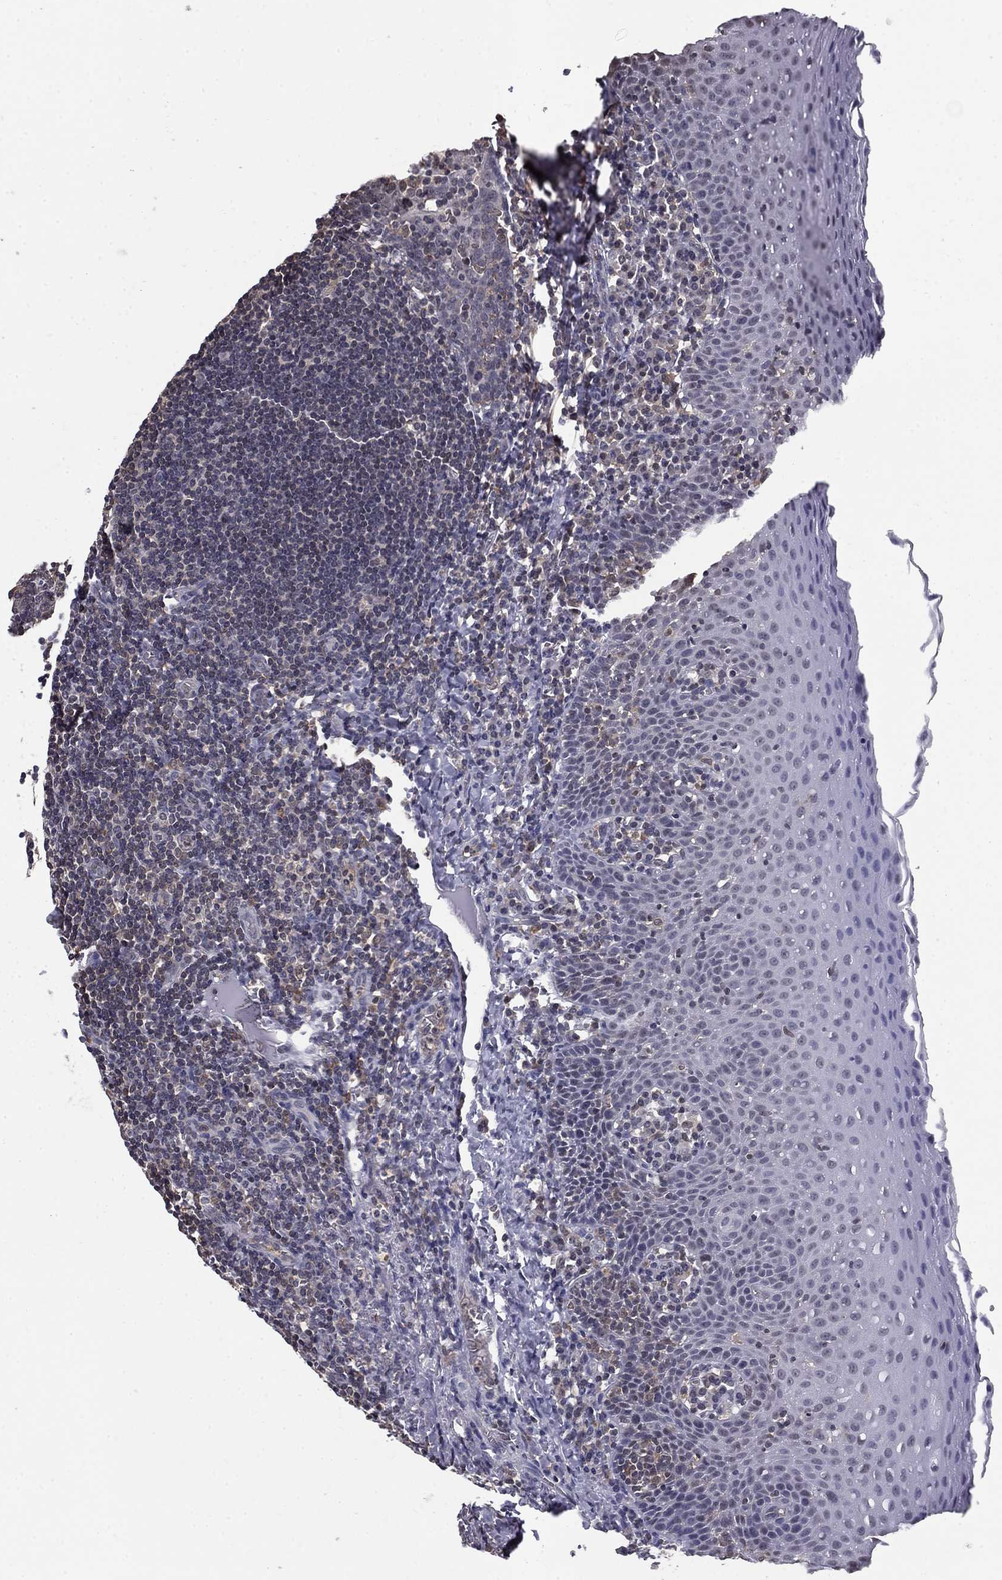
{"staining": {"intensity": "negative", "quantity": "none", "location": "none"}, "tissue": "tonsil", "cell_type": "Germinal center cells", "image_type": "normal", "snomed": [{"axis": "morphology", "description": "Normal tissue, NOS"}, {"axis": "morphology", "description": "Inflammation, NOS"}, {"axis": "topography", "description": "Tonsil"}], "caption": "Immunohistochemistry of unremarkable human tonsil displays no expression in germinal center cells.", "gene": "PLCB2", "patient": {"sex": "female", "age": 31}}